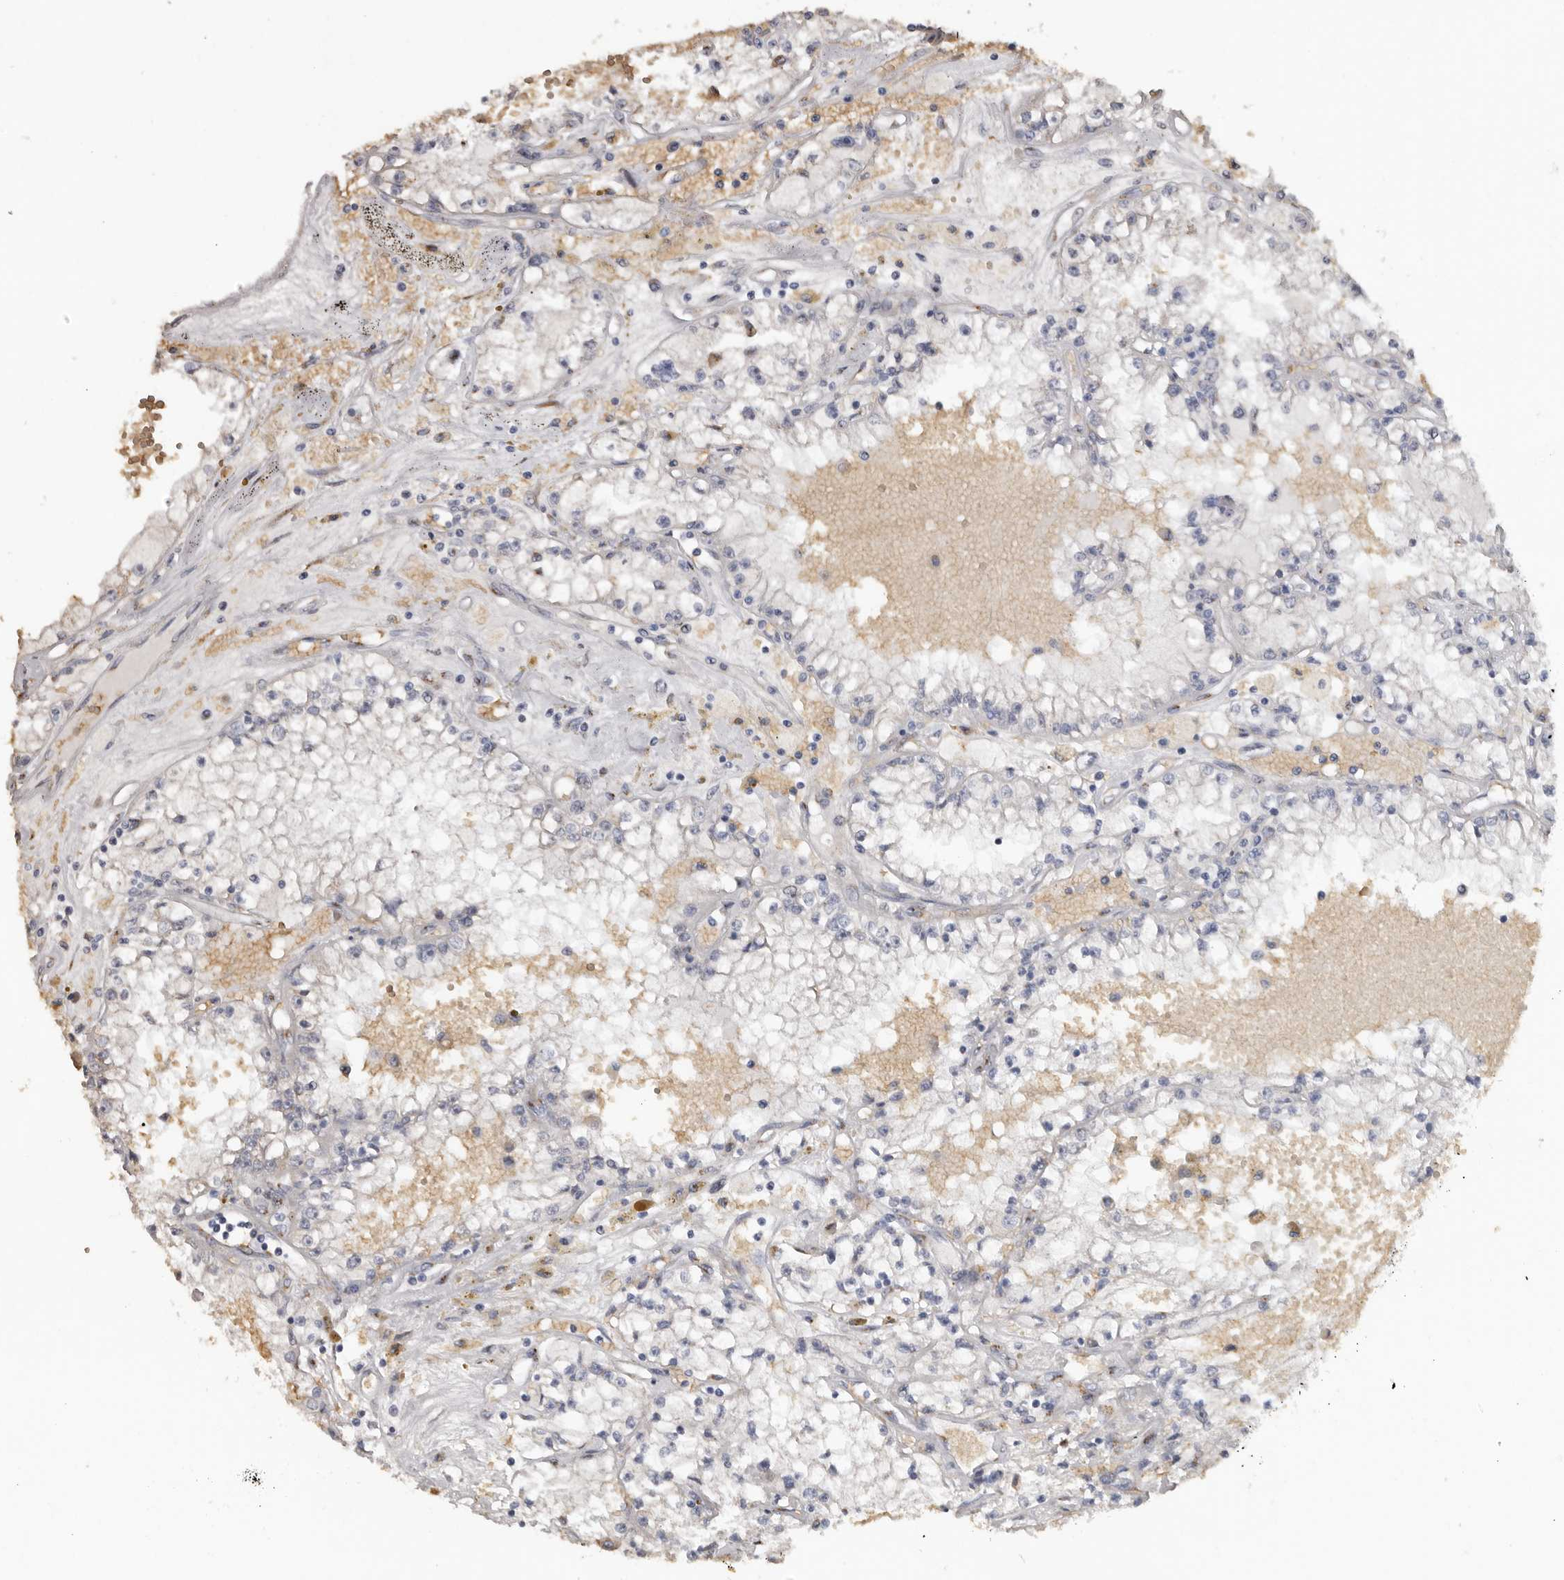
{"staining": {"intensity": "negative", "quantity": "none", "location": "none"}, "tissue": "renal cancer", "cell_type": "Tumor cells", "image_type": "cancer", "snomed": [{"axis": "morphology", "description": "Adenocarcinoma, NOS"}, {"axis": "topography", "description": "Kidney"}], "caption": "Tumor cells show no significant protein staining in renal adenocarcinoma. Brightfield microscopy of IHC stained with DAB (3,3'-diaminobenzidine) (brown) and hematoxylin (blue), captured at high magnification.", "gene": "ENTREP1", "patient": {"sex": "male", "age": 56}}